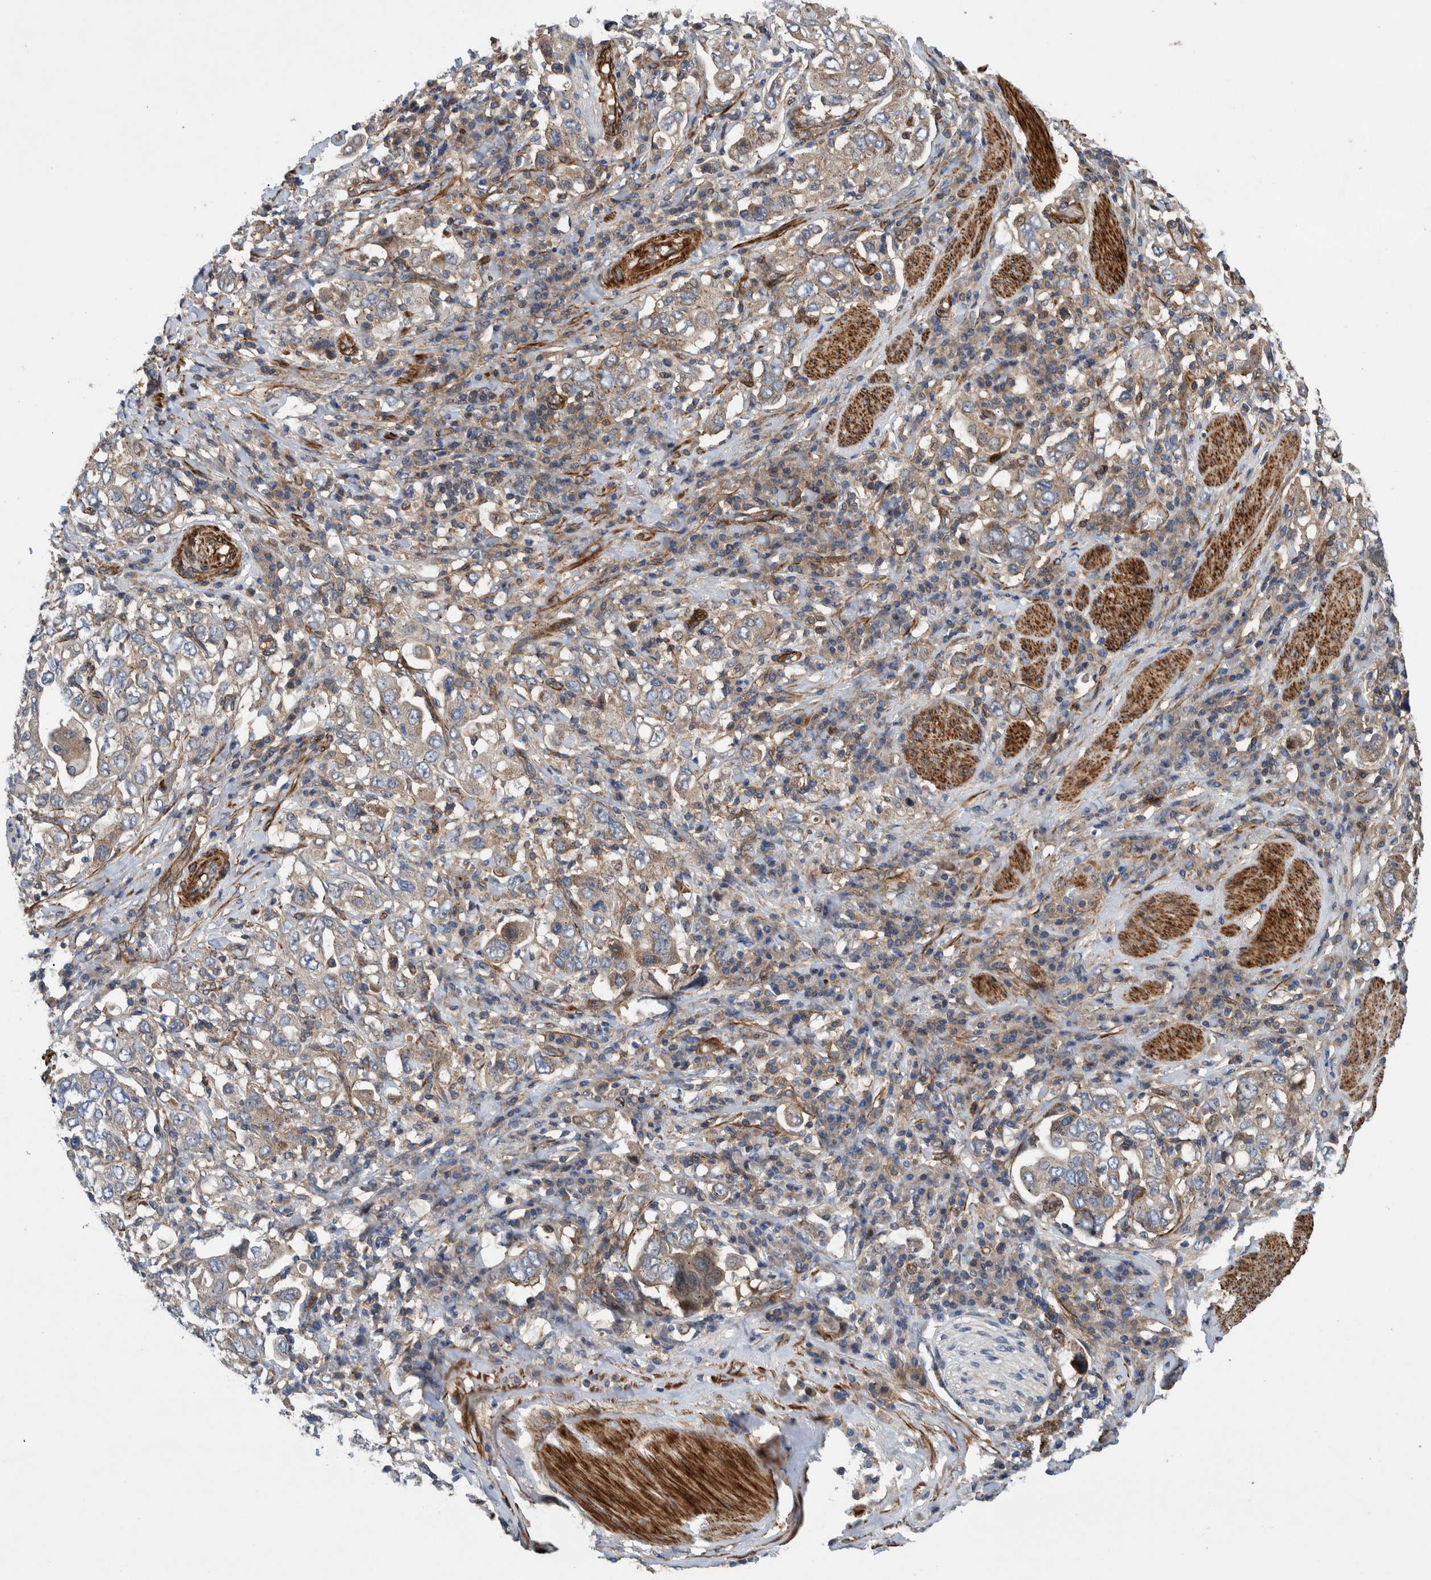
{"staining": {"intensity": "weak", "quantity": ">75%", "location": "cytoplasmic/membranous"}, "tissue": "stomach cancer", "cell_type": "Tumor cells", "image_type": "cancer", "snomed": [{"axis": "morphology", "description": "Adenocarcinoma, NOS"}, {"axis": "topography", "description": "Stomach, upper"}], "caption": "Weak cytoplasmic/membranous positivity is seen in approximately >75% of tumor cells in stomach adenocarcinoma. (Brightfield microscopy of DAB IHC at high magnification).", "gene": "GRPEL2", "patient": {"sex": "male", "age": 62}}